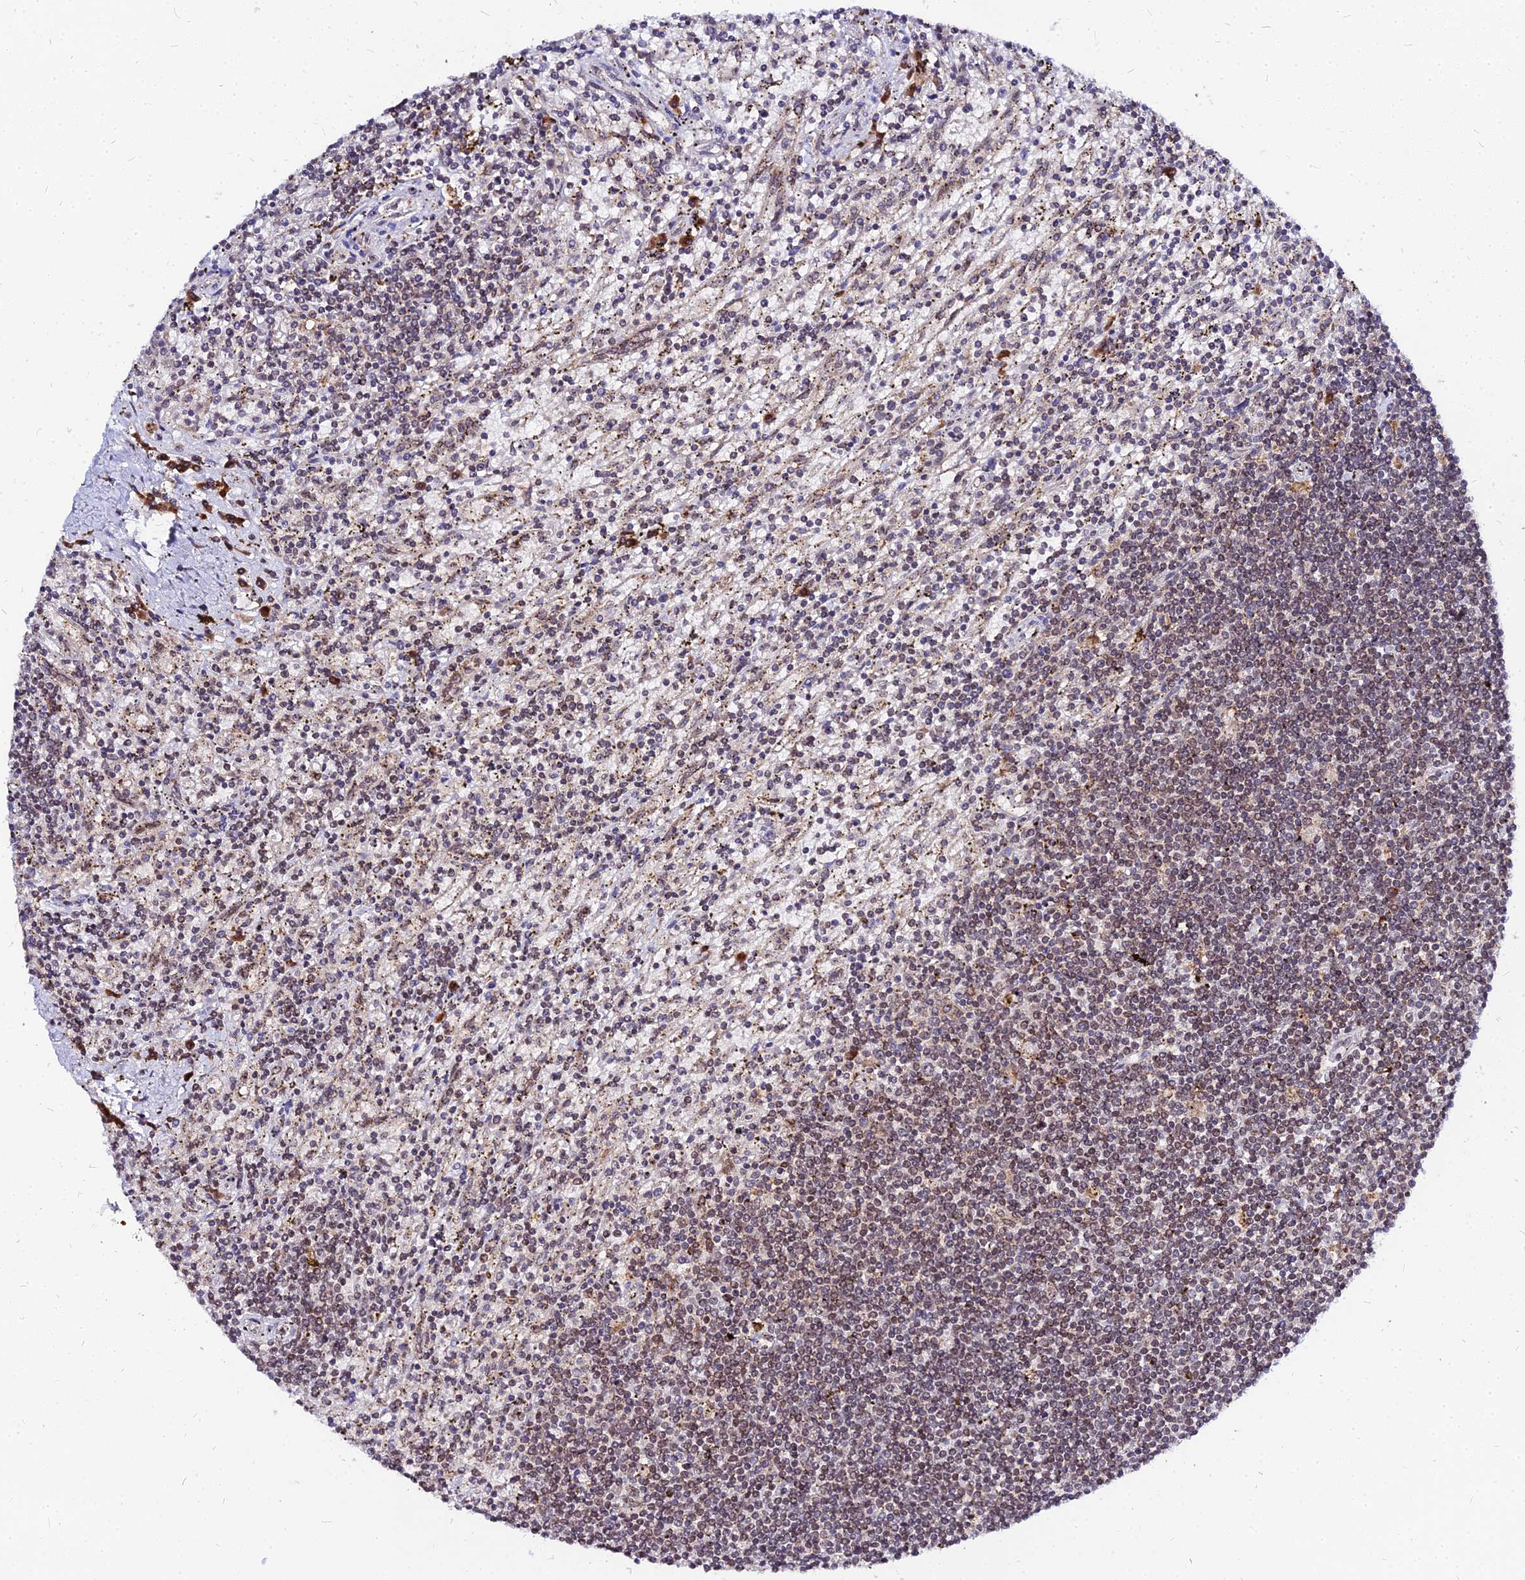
{"staining": {"intensity": "weak", "quantity": ">75%", "location": "cytoplasmic/membranous,nuclear"}, "tissue": "lymphoma", "cell_type": "Tumor cells", "image_type": "cancer", "snomed": [{"axis": "morphology", "description": "Malignant lymphoma, non-Hodgkin's type, Low grade"}, {"axis": "topography", "description": "Spleen"}], "caption": "Weak cytoplasmic/membranous and nuclear protein expression is identified in approximately >75% of tumor cells in low-grade malignant lymphoma, non-Hodgkin's type.", "gene": "RNF121", "patient": {"sex": "male", "age": 76}}